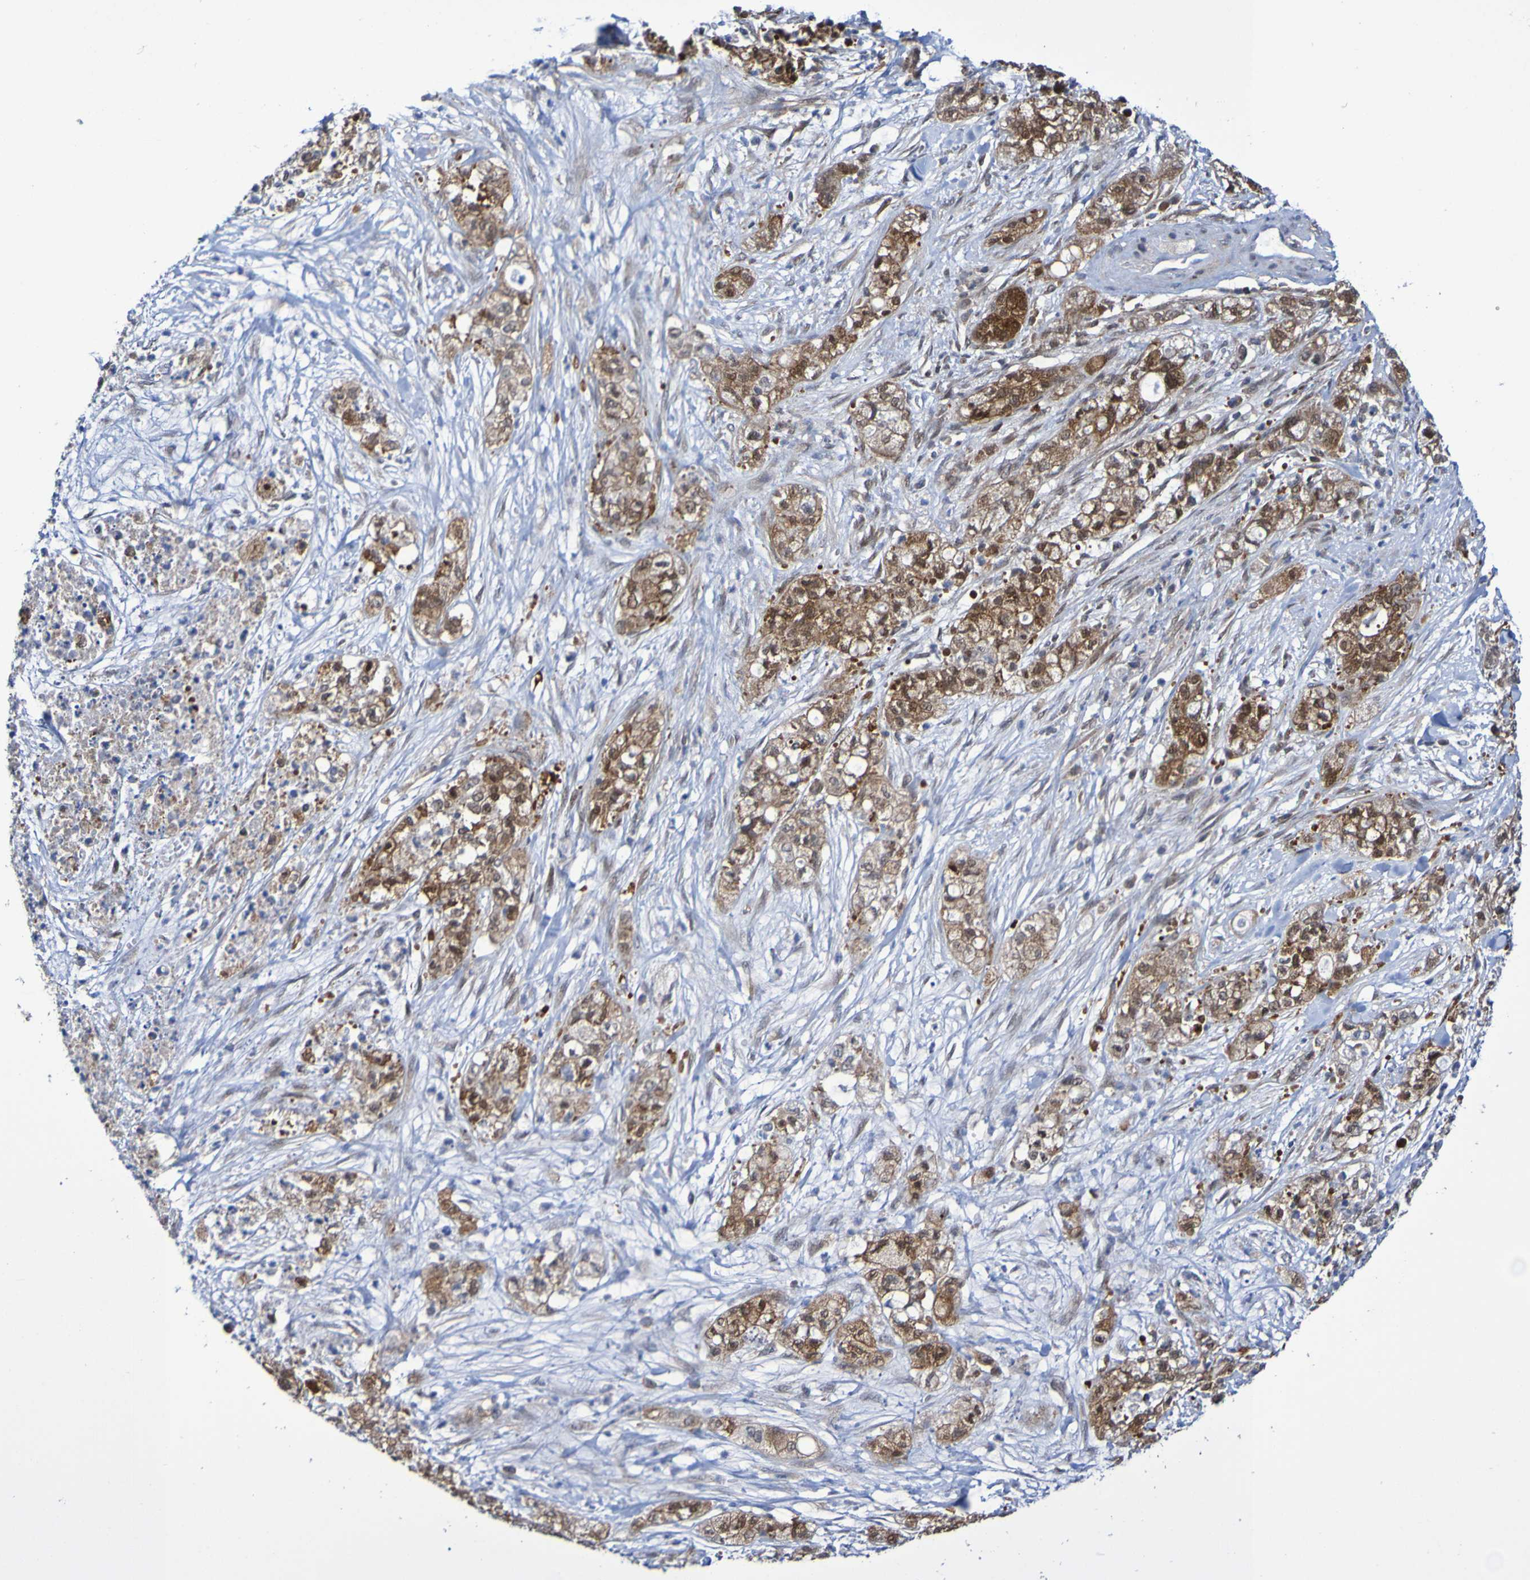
{"staining": {"intensity": "strong", "quantity": ">75%", "location": "cytoplasmic/membranous"}, "tissue": "pancreatic cancer", "cell_type": "Tumor cells", "image_type": "cancer", "snomed": [{"axis": "morphology", "description": "Adenocarcinoma, NOS"}, {"axis": "topography", "description": "Pancreas"}], "caption": "Pancreatic adenocarcinoma tissue exhibits strong cytoplasmic/membranous staining in about >75% of tumor cells", "gene": "ATIC", "patient": {"sex": "female", "age": 78}}